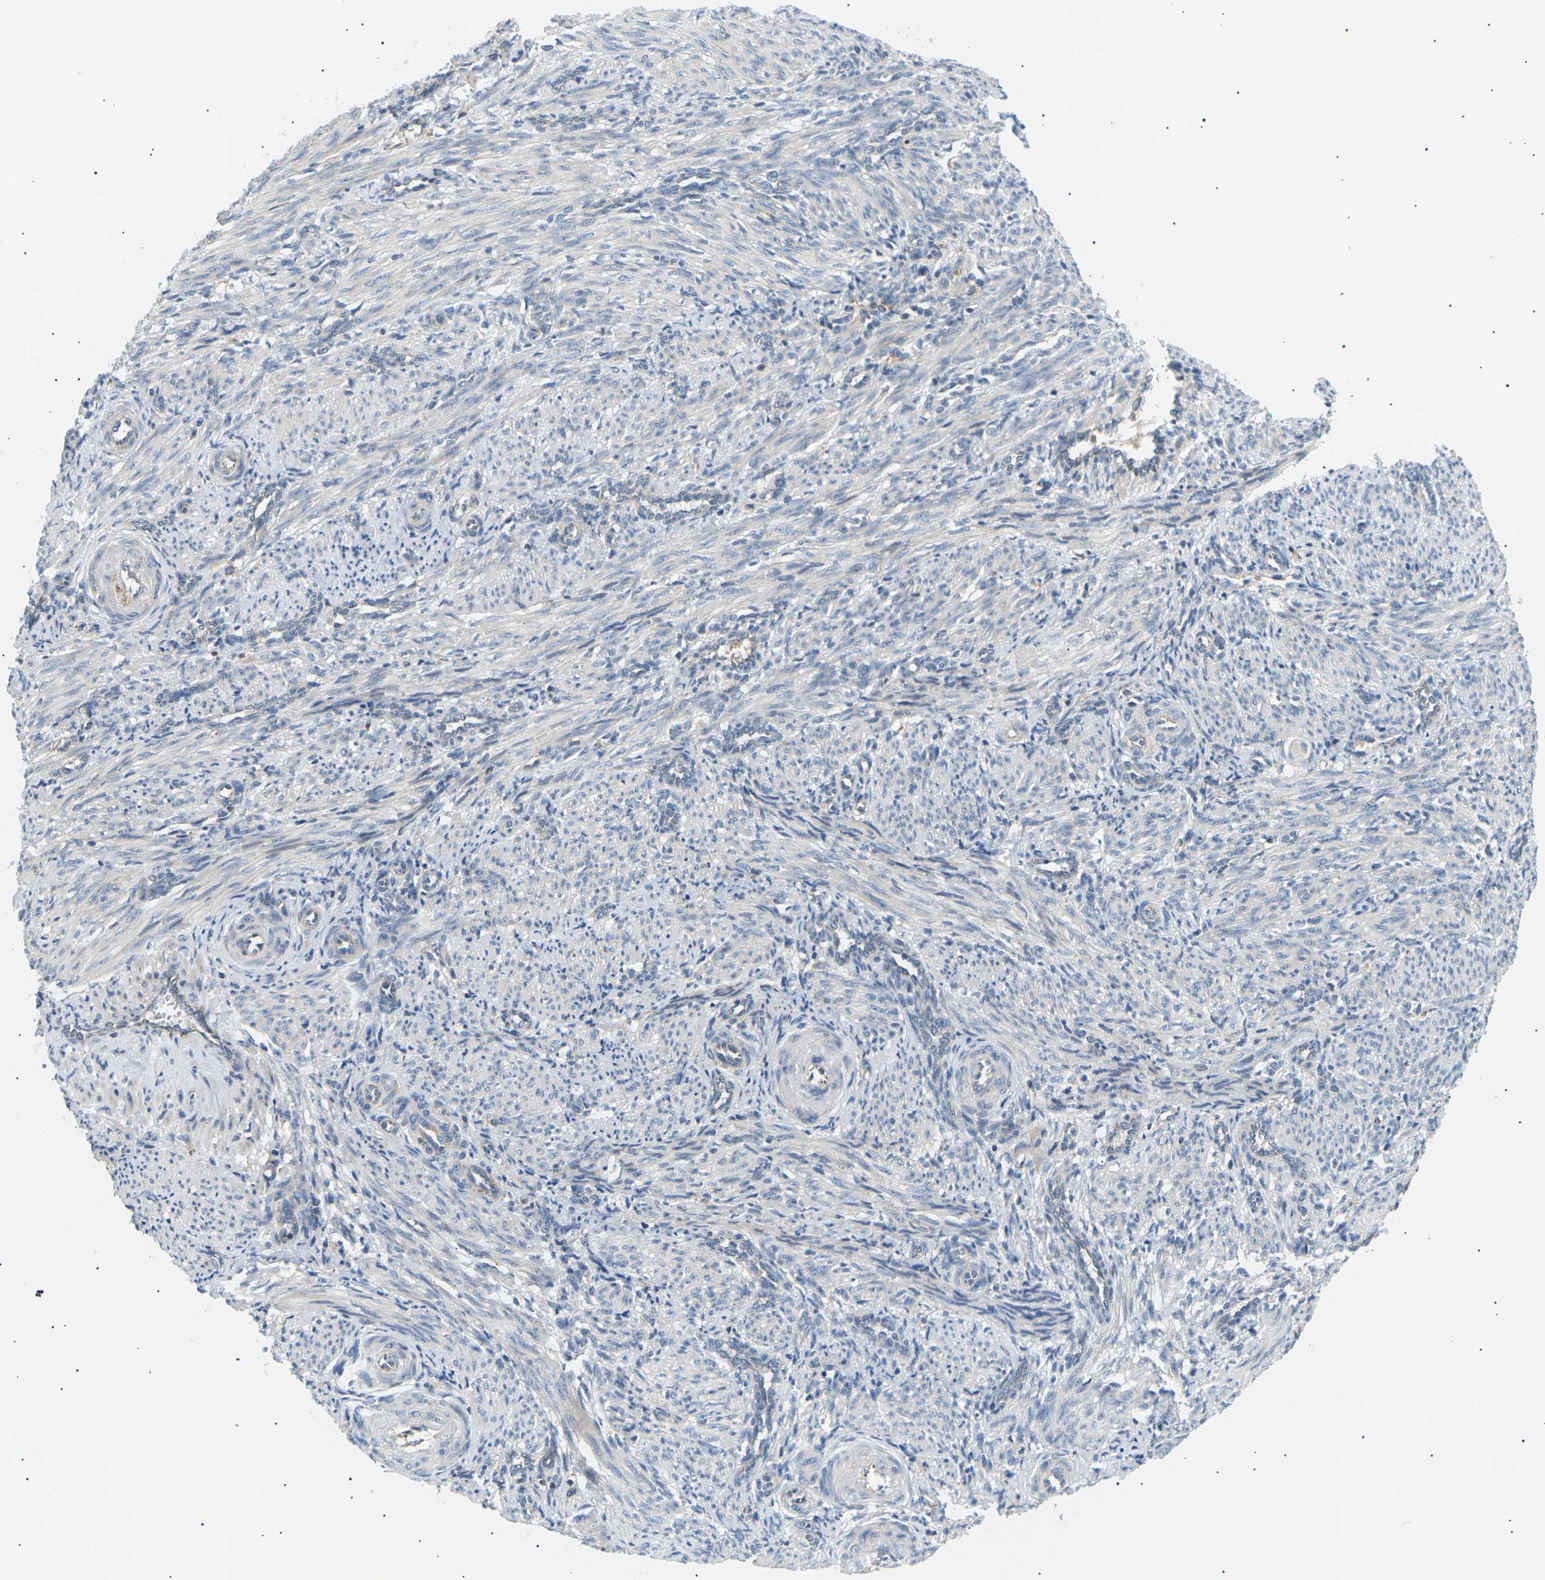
{"staining": {"intensity": "negative", "quantity": "none", "location": "none"}, "tissue": "smooth muscle", "cell_type": "Smooth muscle cells", "image_type": "normal", "snomed": [{"axis": "morphology", "description": "Normal tissue, NOS"}, {"axis": "topography", "description": "Endometrium"}], "caption": "IHC of benign human smooth muscle demonstrates no positivity in smooth muscle cells.", "gene": "TBC1D8", "patient": {"sex": "female", "age": 33}}